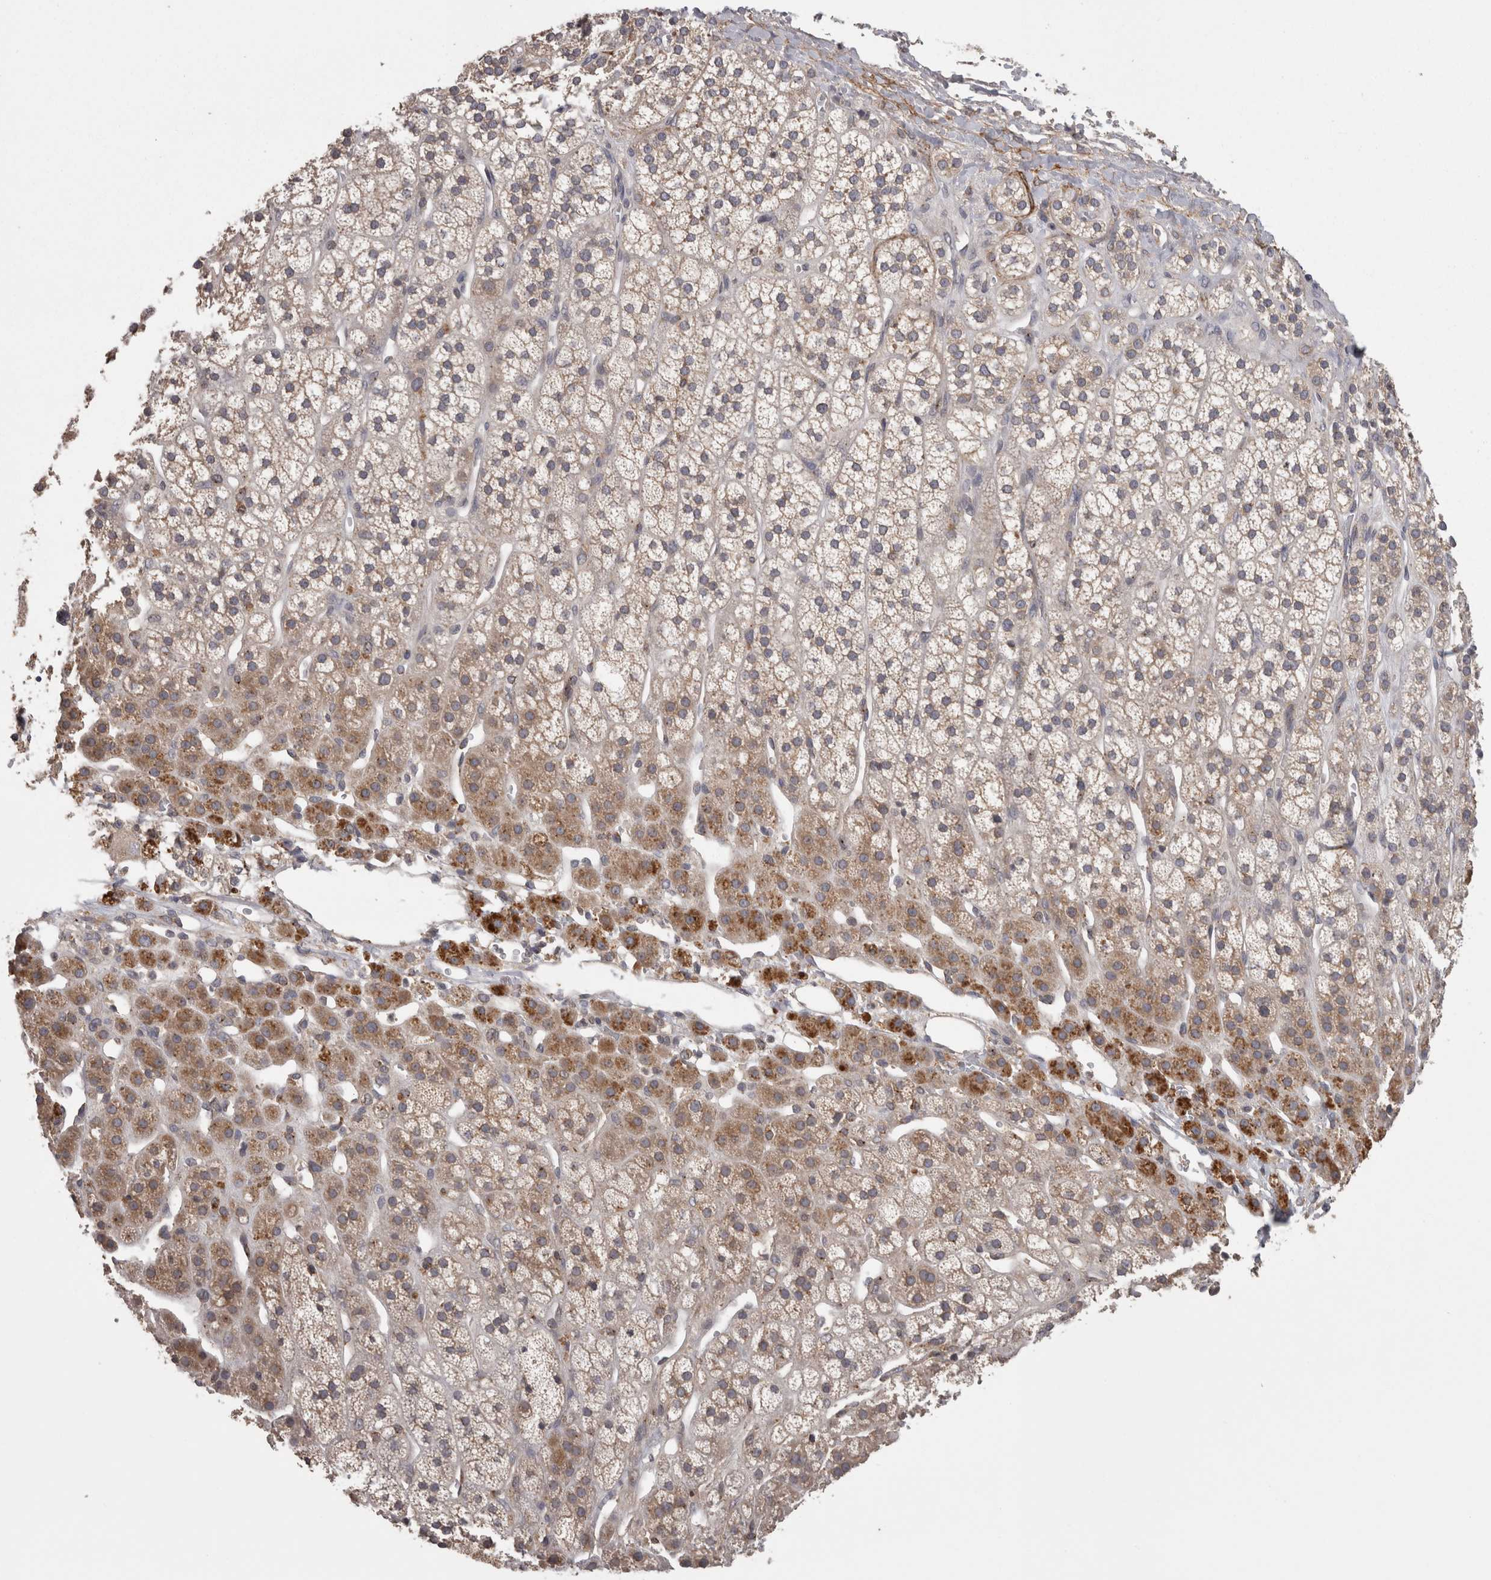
{"staining": {"intensity": "moderate", "quantity": ">75%", "location": "cytoplasmic/membranous"}, "tissue": "adrenal gland", "cell_type": "Glandular cells", "image_type": "normal", "snomed": [{"axis": "morphology", "description": "Normal tissue, NOS"}, {"axis": "topography", "description": "Adrenal gland"}], "caption": "Moderate cytoplasmic/membranous protein staining is appreciated in about >75% of glandular cells in adrenal gland. (brown staining indicates protein expression, while blue staining denotes nuclei).", "gene": "PCM1", "patient": {"sex": "male", "age": 56}}